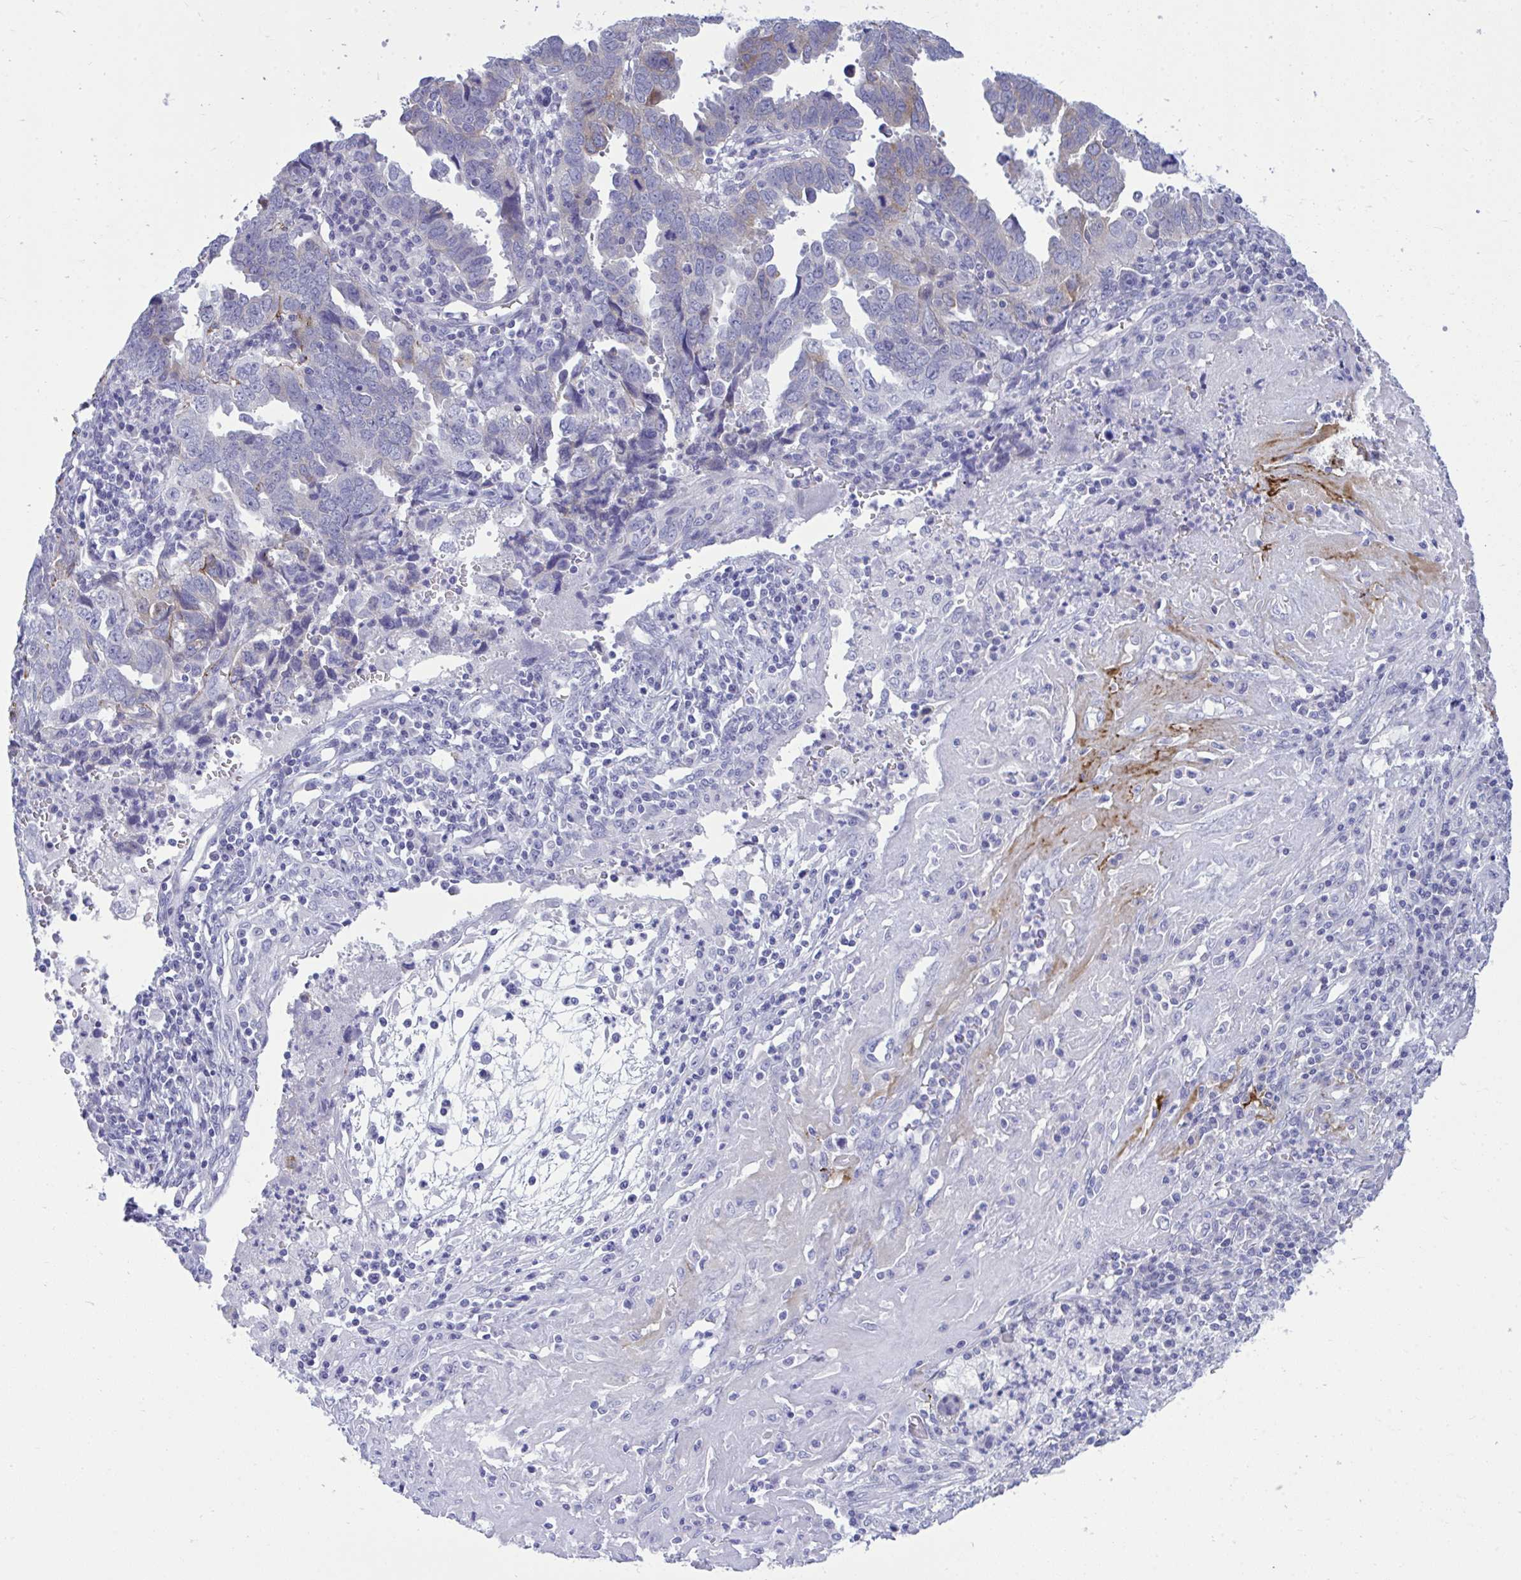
{"staining": {"intensity": "moderate", "quantity": "<25%", "location": "cytoplasmic/membranous"}, "tissue": "endometrial cancer", "cell_type": "Tumor cells", "image_type": "cancer", "snomed": [{"axis": "morphology", "description": "Adenocarcinoma, NOS"}, {"axis": "topography", "description": "Uterus"}], "caption": "Immunohistochemistry of human endometrial cancer (adenocarcinoma) demonstrates low levels of moderate cytoplasmic/membranous expression in approximately <25% of tumor cells.", "gene": "MED9", "patient": {"sex": "female", "age": 62}}